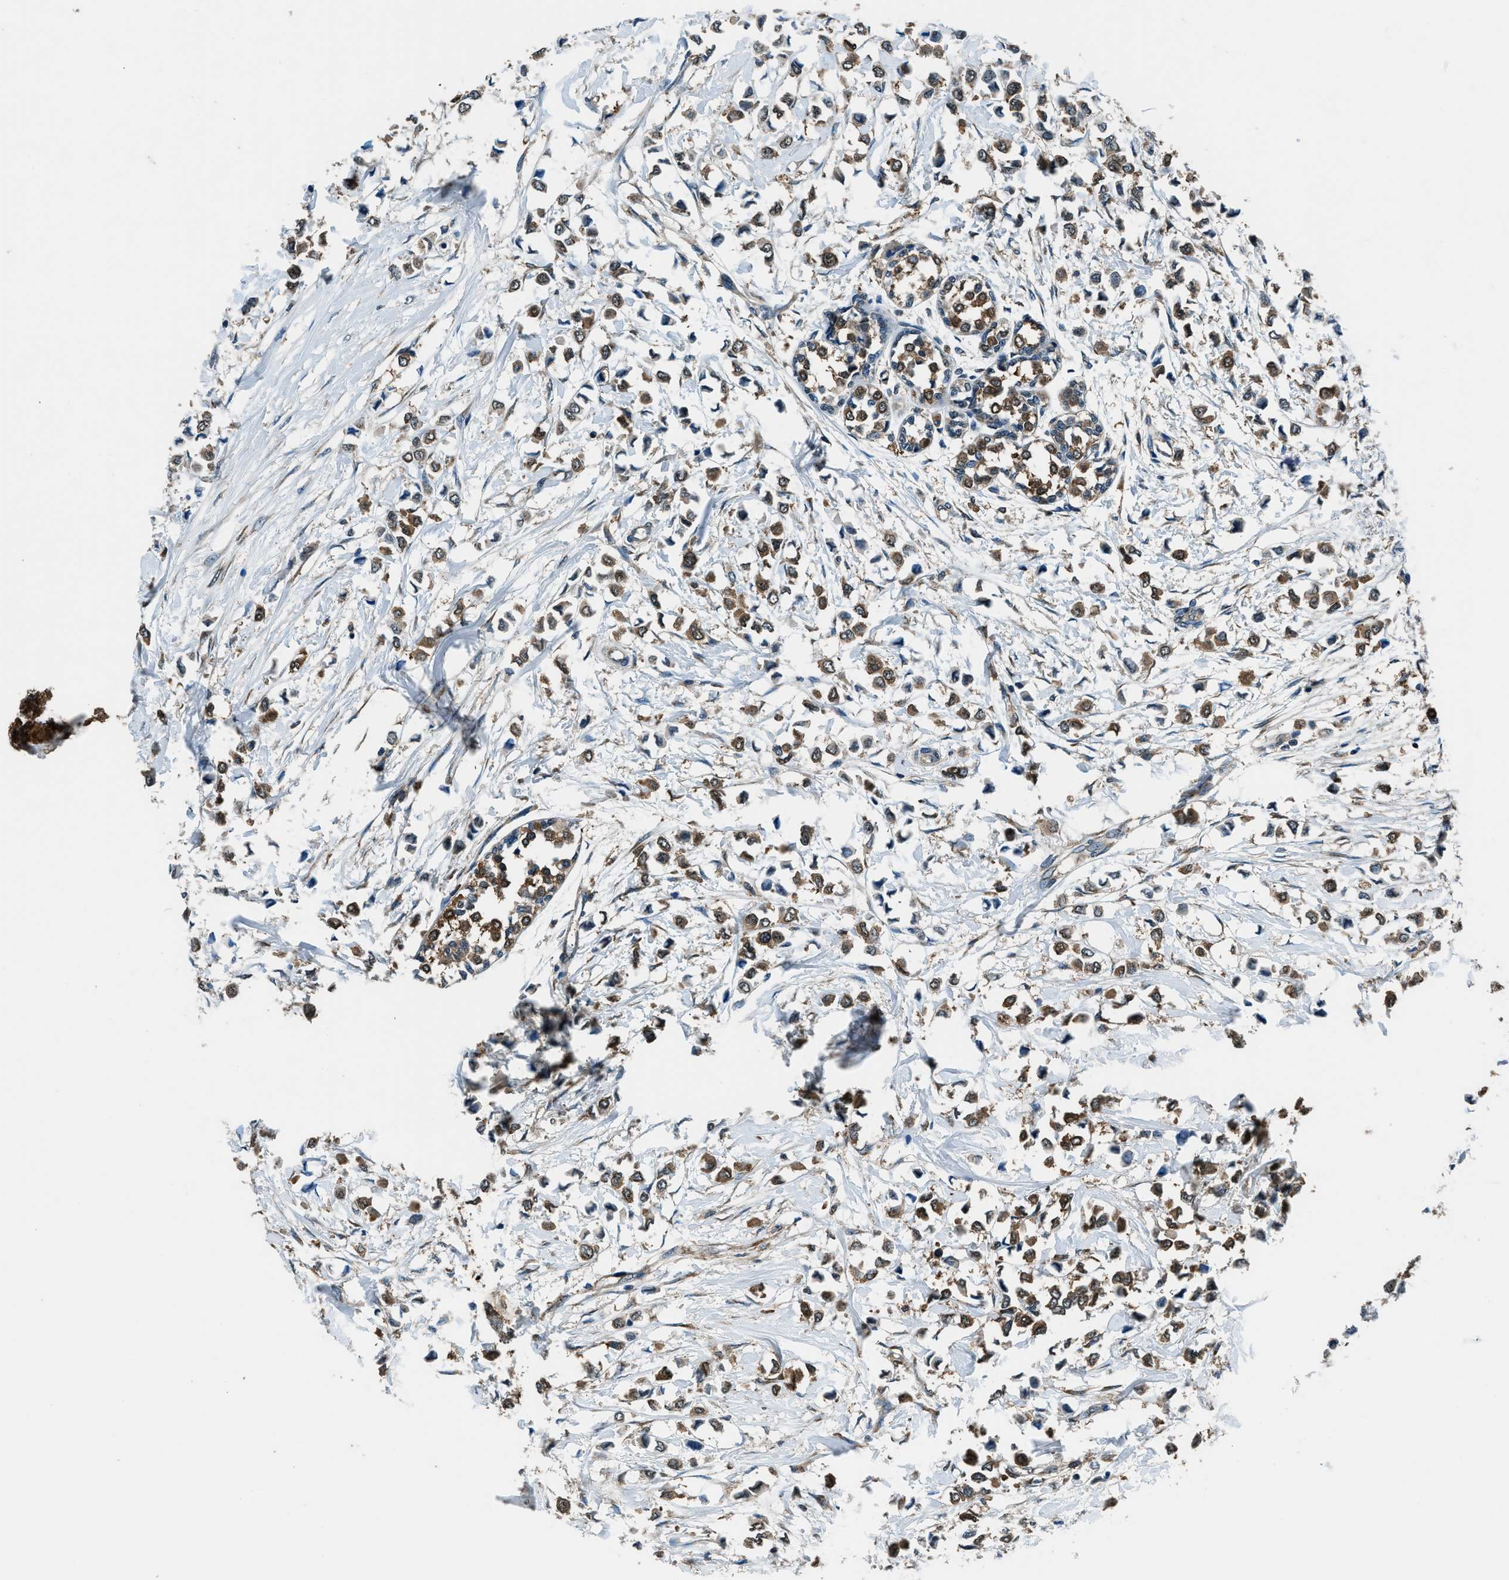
{"staining": {"intensity": "strong", "quantity": ">75%", "location": "cytoplasmic/membranous"}, "tissue": "breast cancer", "cell_type": "Tumor cells", "image_type": "cancer", "snomed": [{"axis": "morphology", "description": "Lobular carcinoma"}, {"axis": "topography", "description": "Breast"}], "caption": "Strong cytoplasmic/membranous staining is seen in approximately >75% of tumor cells in lobular carcinoma (breast).", "gene": "ARFGAP2", "patient": {"sex": "female", "age": 51}}